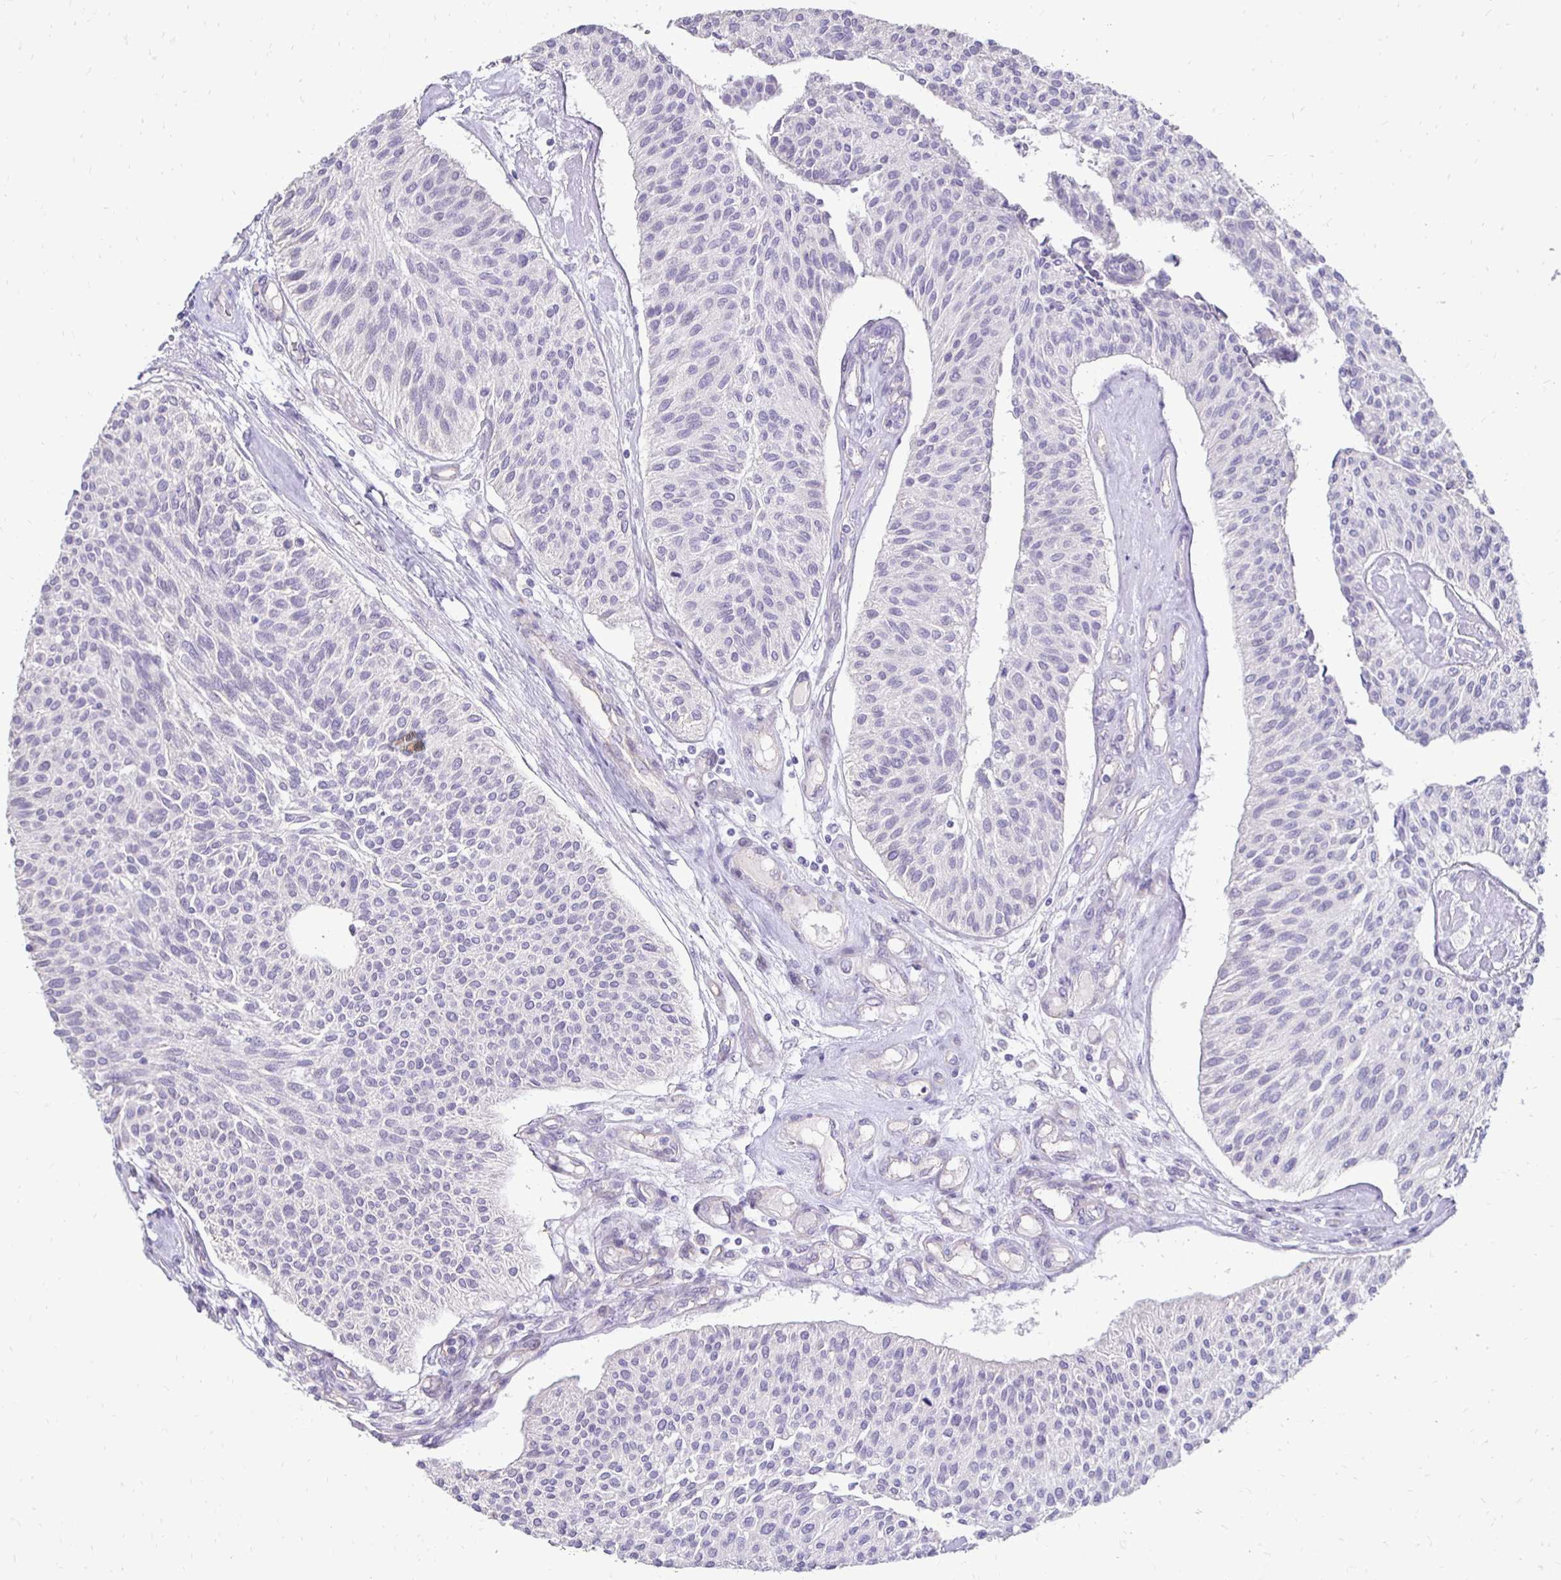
{"staining": {"intensity": "negative", "quantity": "none", "location": "none"}, "tissue": "urothelial cancer", "cell_type": "Tumor cells", "image_type": "cancer", "snomed": [{"axis": "morphology", "description": "Urothelial carcinoma, NOS"}, {"axis": "topography", "description": "Urinary bladder"}], "caption": "DAB immunohistochemical staining of human urothelial cancer demonstrates no significant expression in tumor cells. (DAB (3,3'-diaminobenzidine) immunohistochemistry (IHC), high magnification).", "gene": "GAS2", "patient": {"sex": "male", "age": 55}}